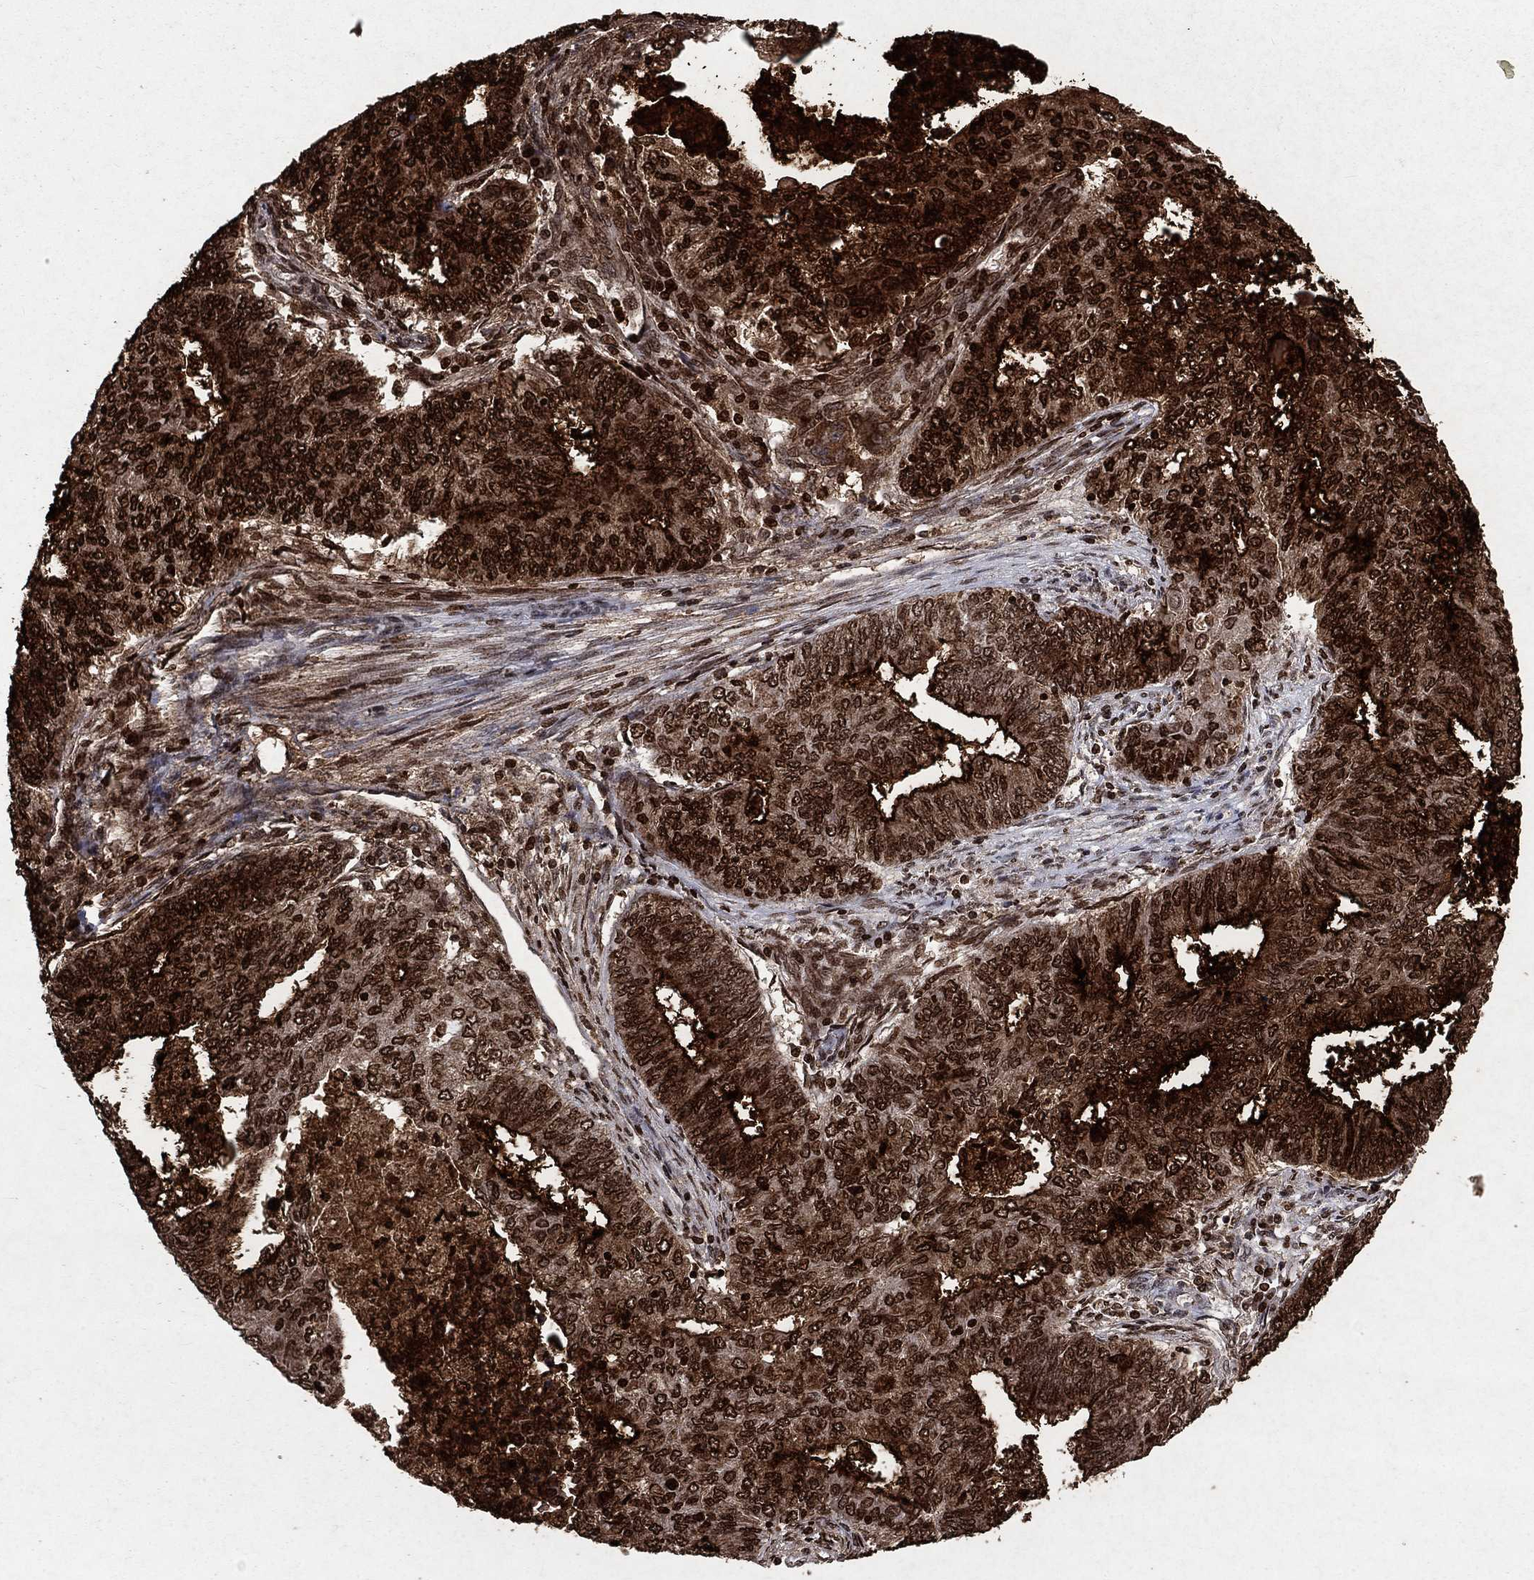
{"staining": {"intensity": "strong", "quantity": ">75%", "location": "cytoplasmic/membranous,nuclear"}, "tissue": "endometrial cancer", "cell_type": "Tumor cells", "image_type": "cancer", "snomed": [{"axis": "morphology", "description": "Adenocarcinoma, NOS"}, {"axis": "topography", "description": "Endometrium"}], "caption": "Protein staining of adenocarcinoma (endometrial) tissue shows strong cytoplasmic/membranous and nuclear positivity in about >75% of tumor cells.", "gene": "CD24", "patient": {"sex": "female", "age": 62}}